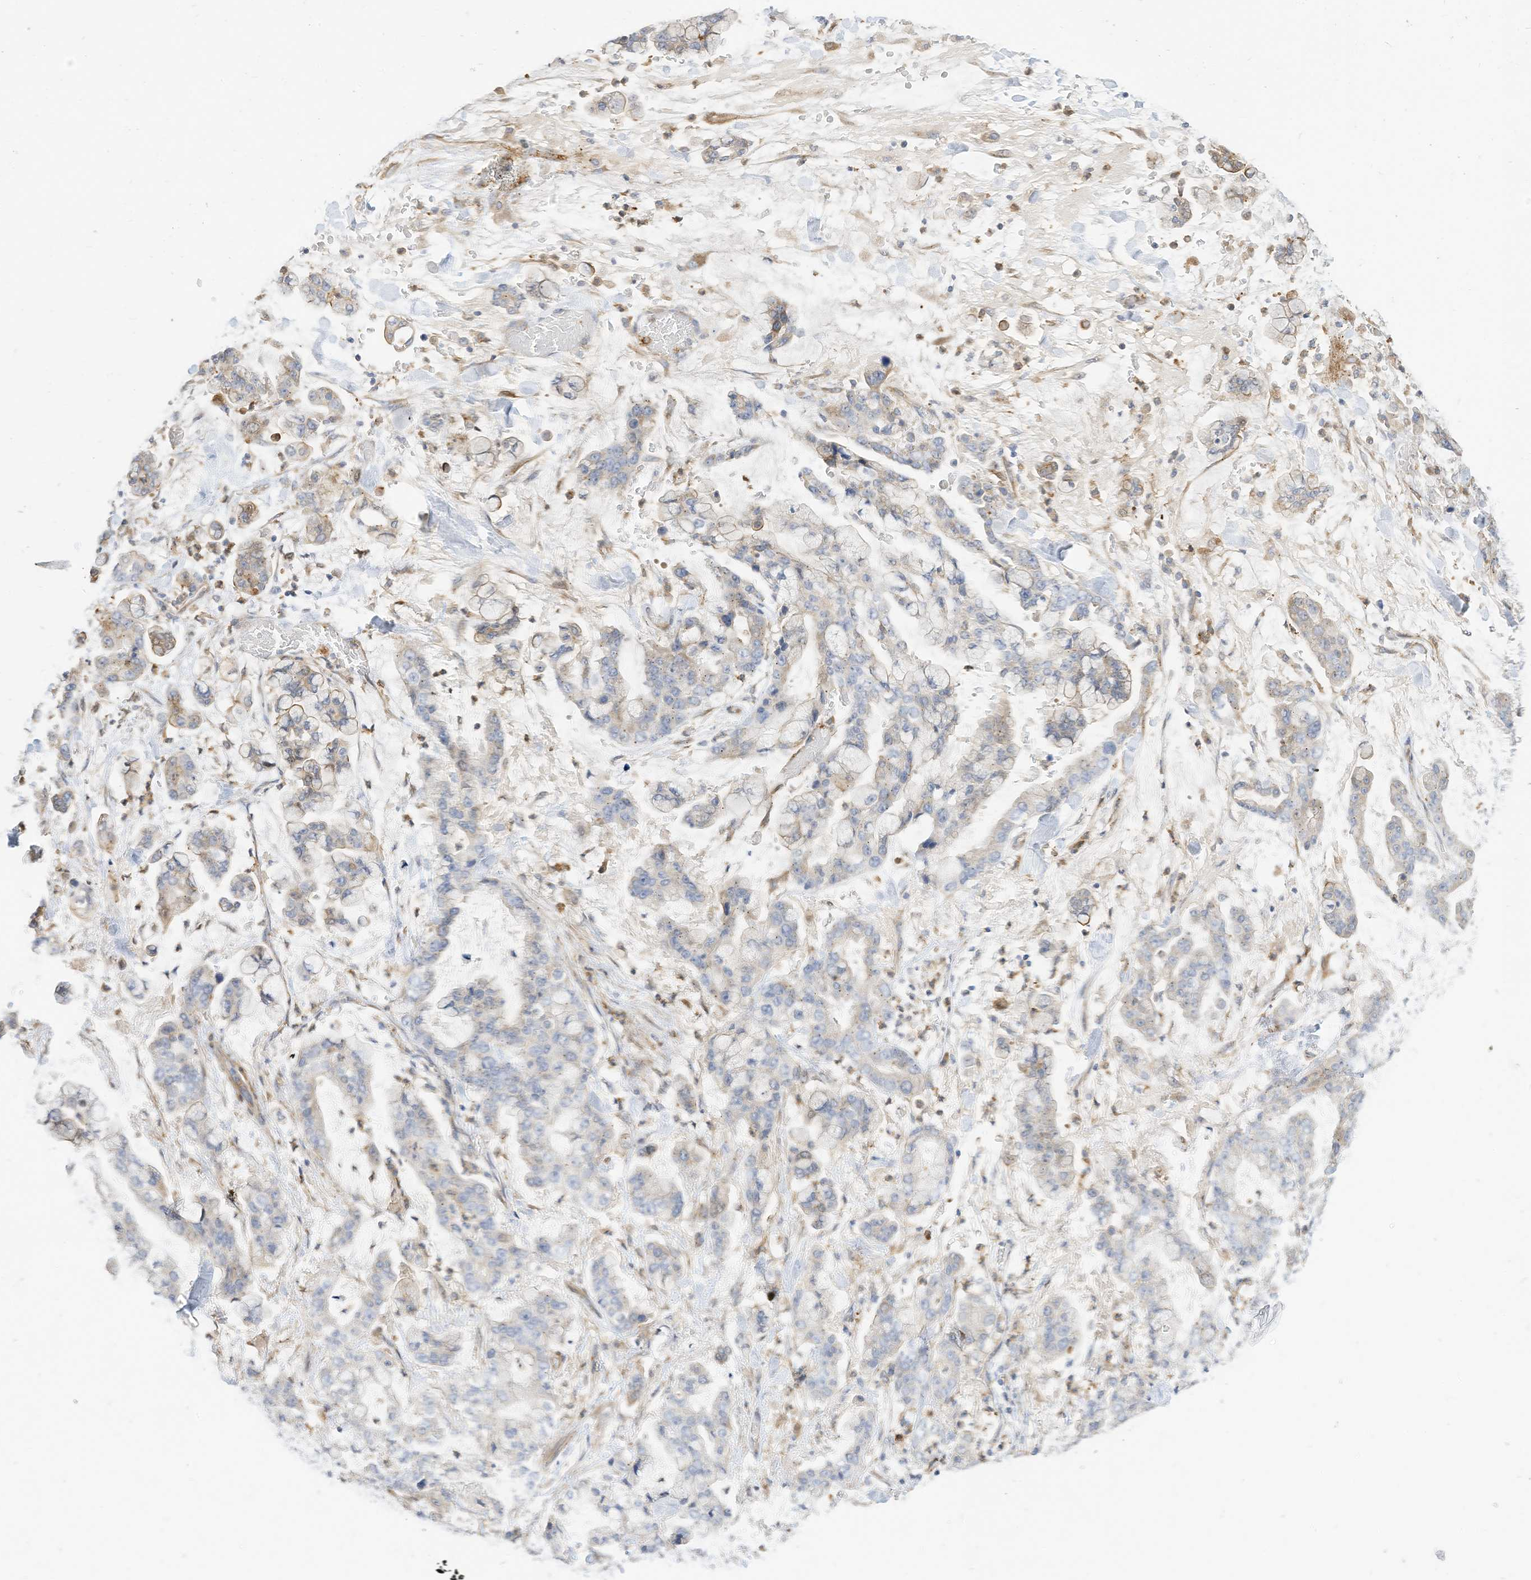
{"staining": {"intensity": "negative", "quantity": "none", "location": "none"}, "tissue": "stomach cancer", "cell_type": "Tumor cells", "image_type": "cancer", "snomed": [{"axis": "morphology", "description": "Normal tissue, NOS"}, {"axis": "morphology", "description": "Adenocarcinoma, NOS"}, {"axis": "topography", "description": "Stomach, upper"}, {"axis": "topography", "description": "Stomach"}], "caption": "Protein analysis of adenocarcinoma (stomach) displays no significant staining in tumor cells.", "gene": "ATP13A1", "patient": {"sex": "male", "age": 76}}